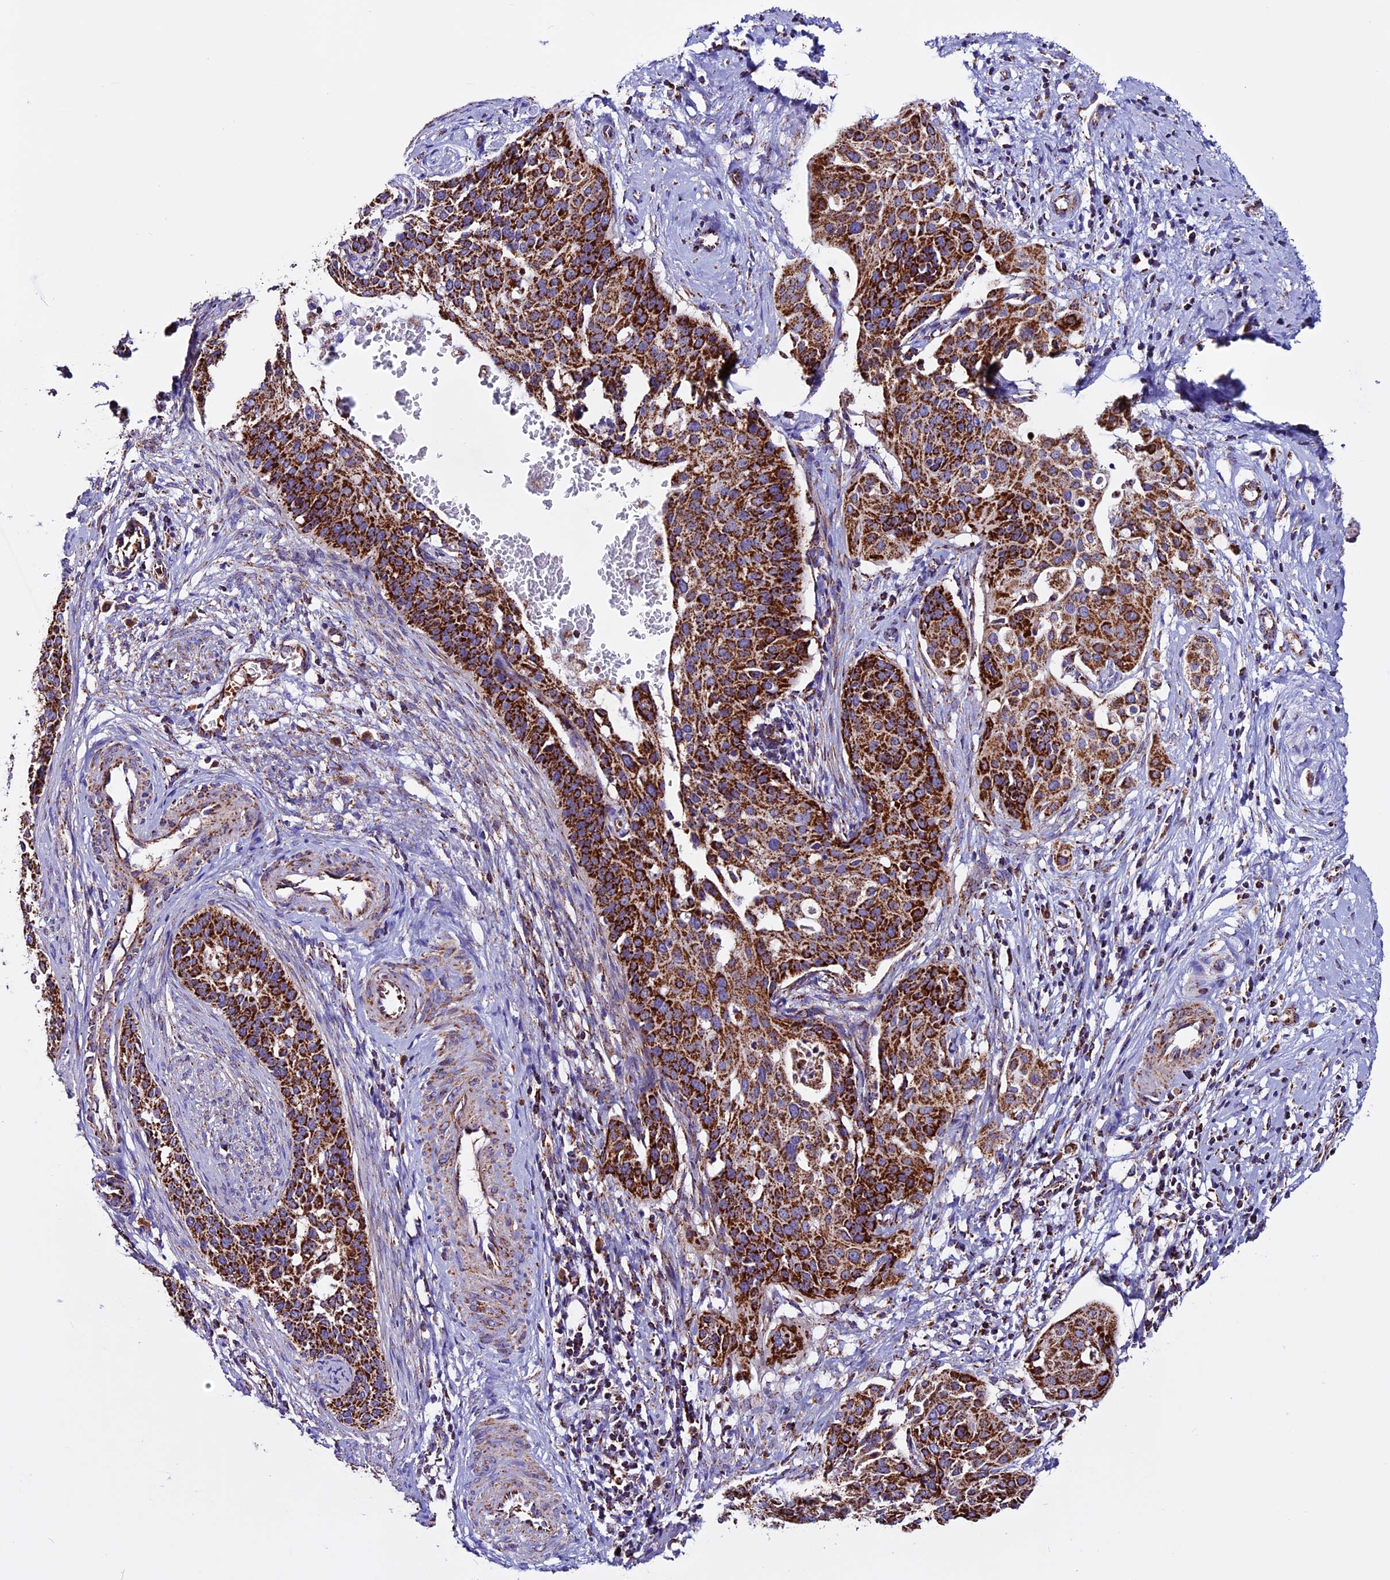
{"staining": {"intensity": "strong", "quantity": ">75%", "location": "cytoplasmic/membranous"}, "tissue": "cervical cancer", "cell_type": "Tumor cells", "image_type": "cancer", "snomed": [{"axis": "morphology", "description": "Squamous cell carcinoma, NOS"}, {"axis": "topography", "description": "Cervix"}], "caption": "Cervical cancer (squamous cell carcinoma) stained for a protein (brown) displays strong cytoplasmic/membranous positive staining in approximately >75% of tumor cells.", "gene": "CX3CL1", "patient": {"sex": "female", "age": 44}}